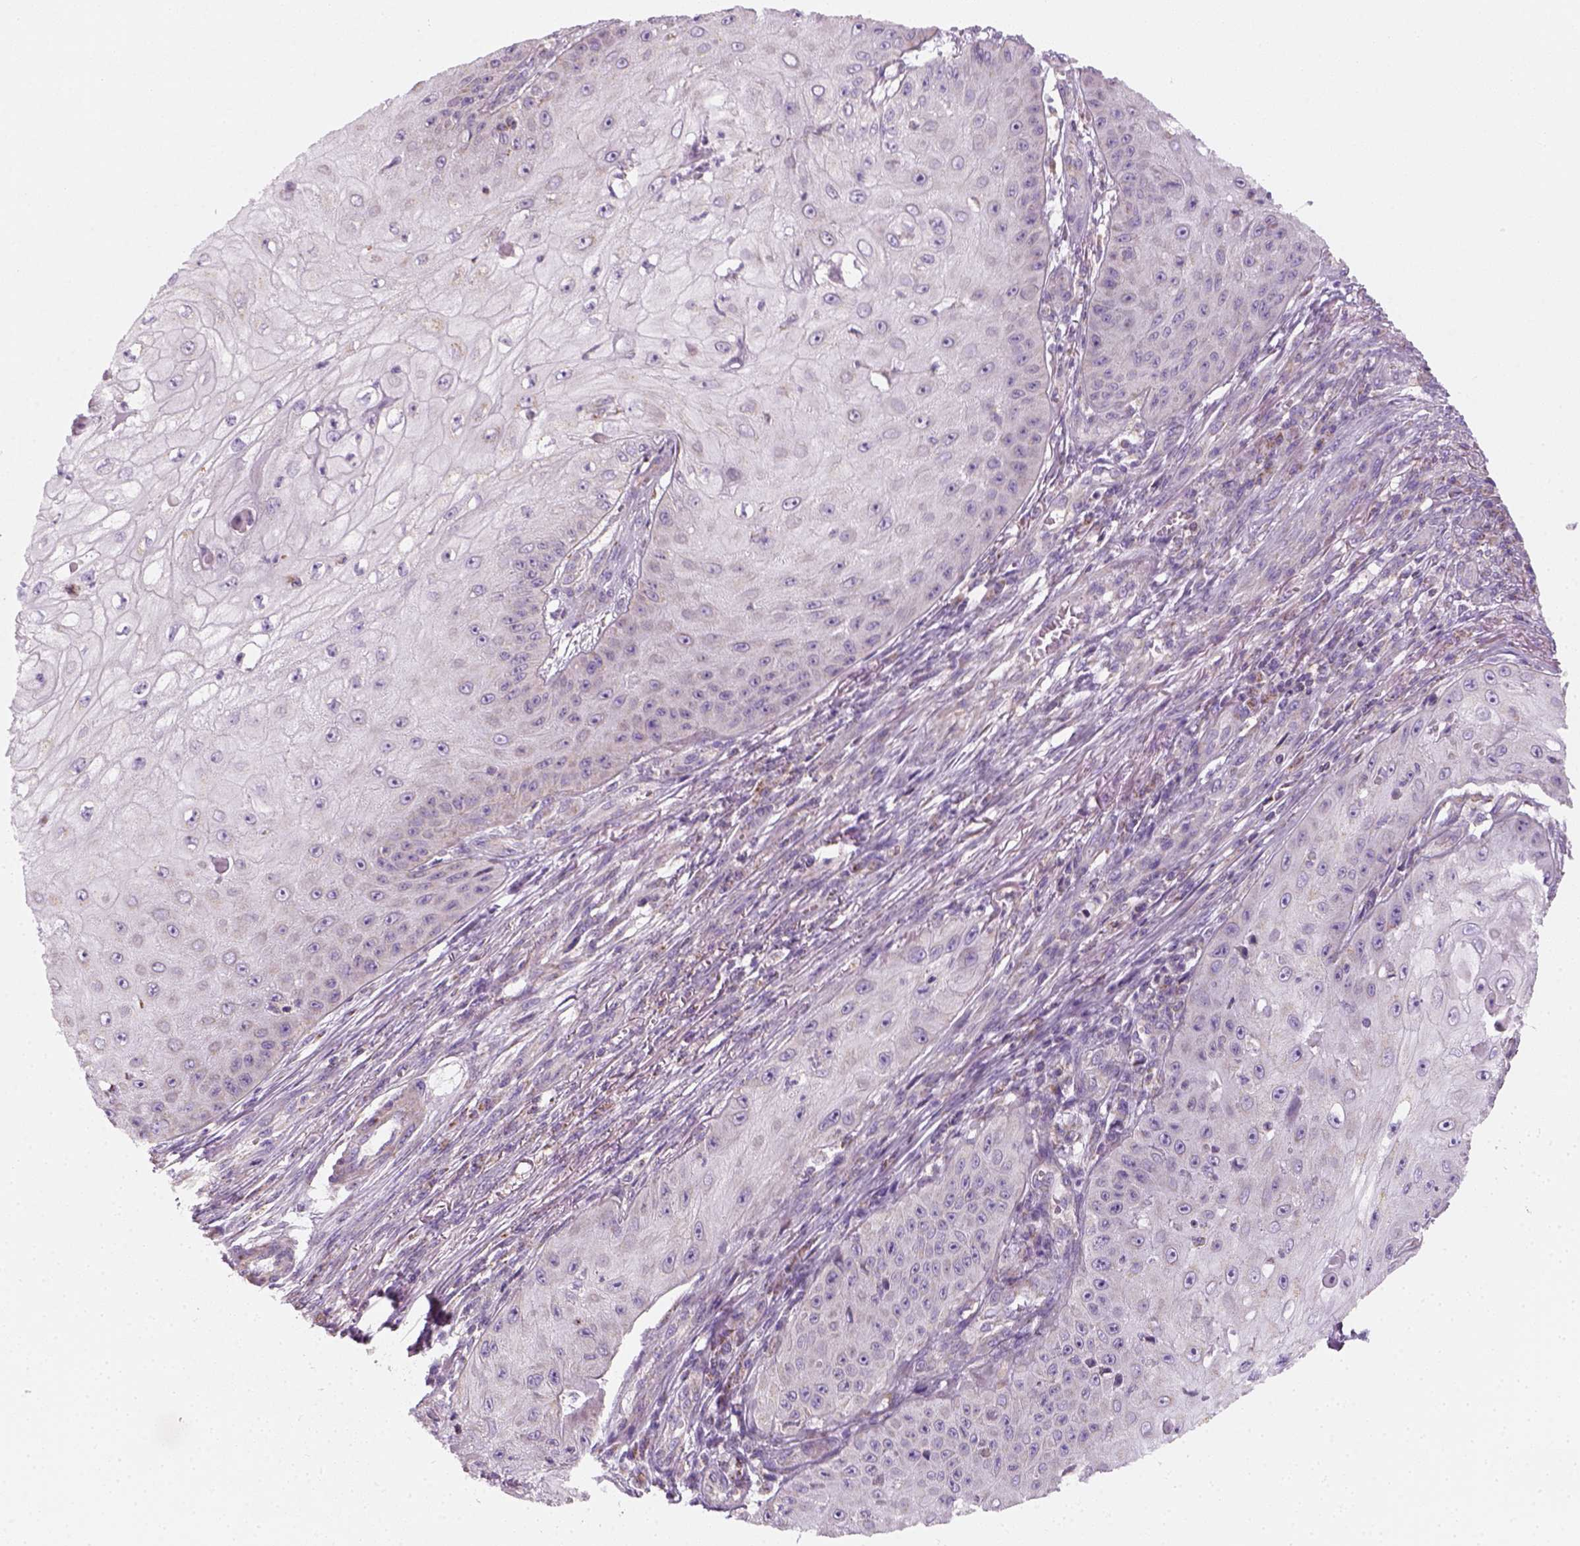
{"staining": {"intensity": "negative", "quantity": "none", "location": "none"}, "tissue": "skin cancer", "cell_type": "Tumor cells", "image_type": "cancer", "snomed": [{"axis": "morphology", "description": "Squamous cell carcinoma, NOS"}, {"axis": "topography", "description": "Skin"}], "caption": "Immunohistochemistry (IHC) of skin cancer (squamous cell carcinoma) exhibits no staining in tumor cells. The staining is performed using DAB brown chromogen with nuclei counter-stained in using hematoxylin.", "gene": "AWAT2", "patient": {"sex": "male", "age": 70}}